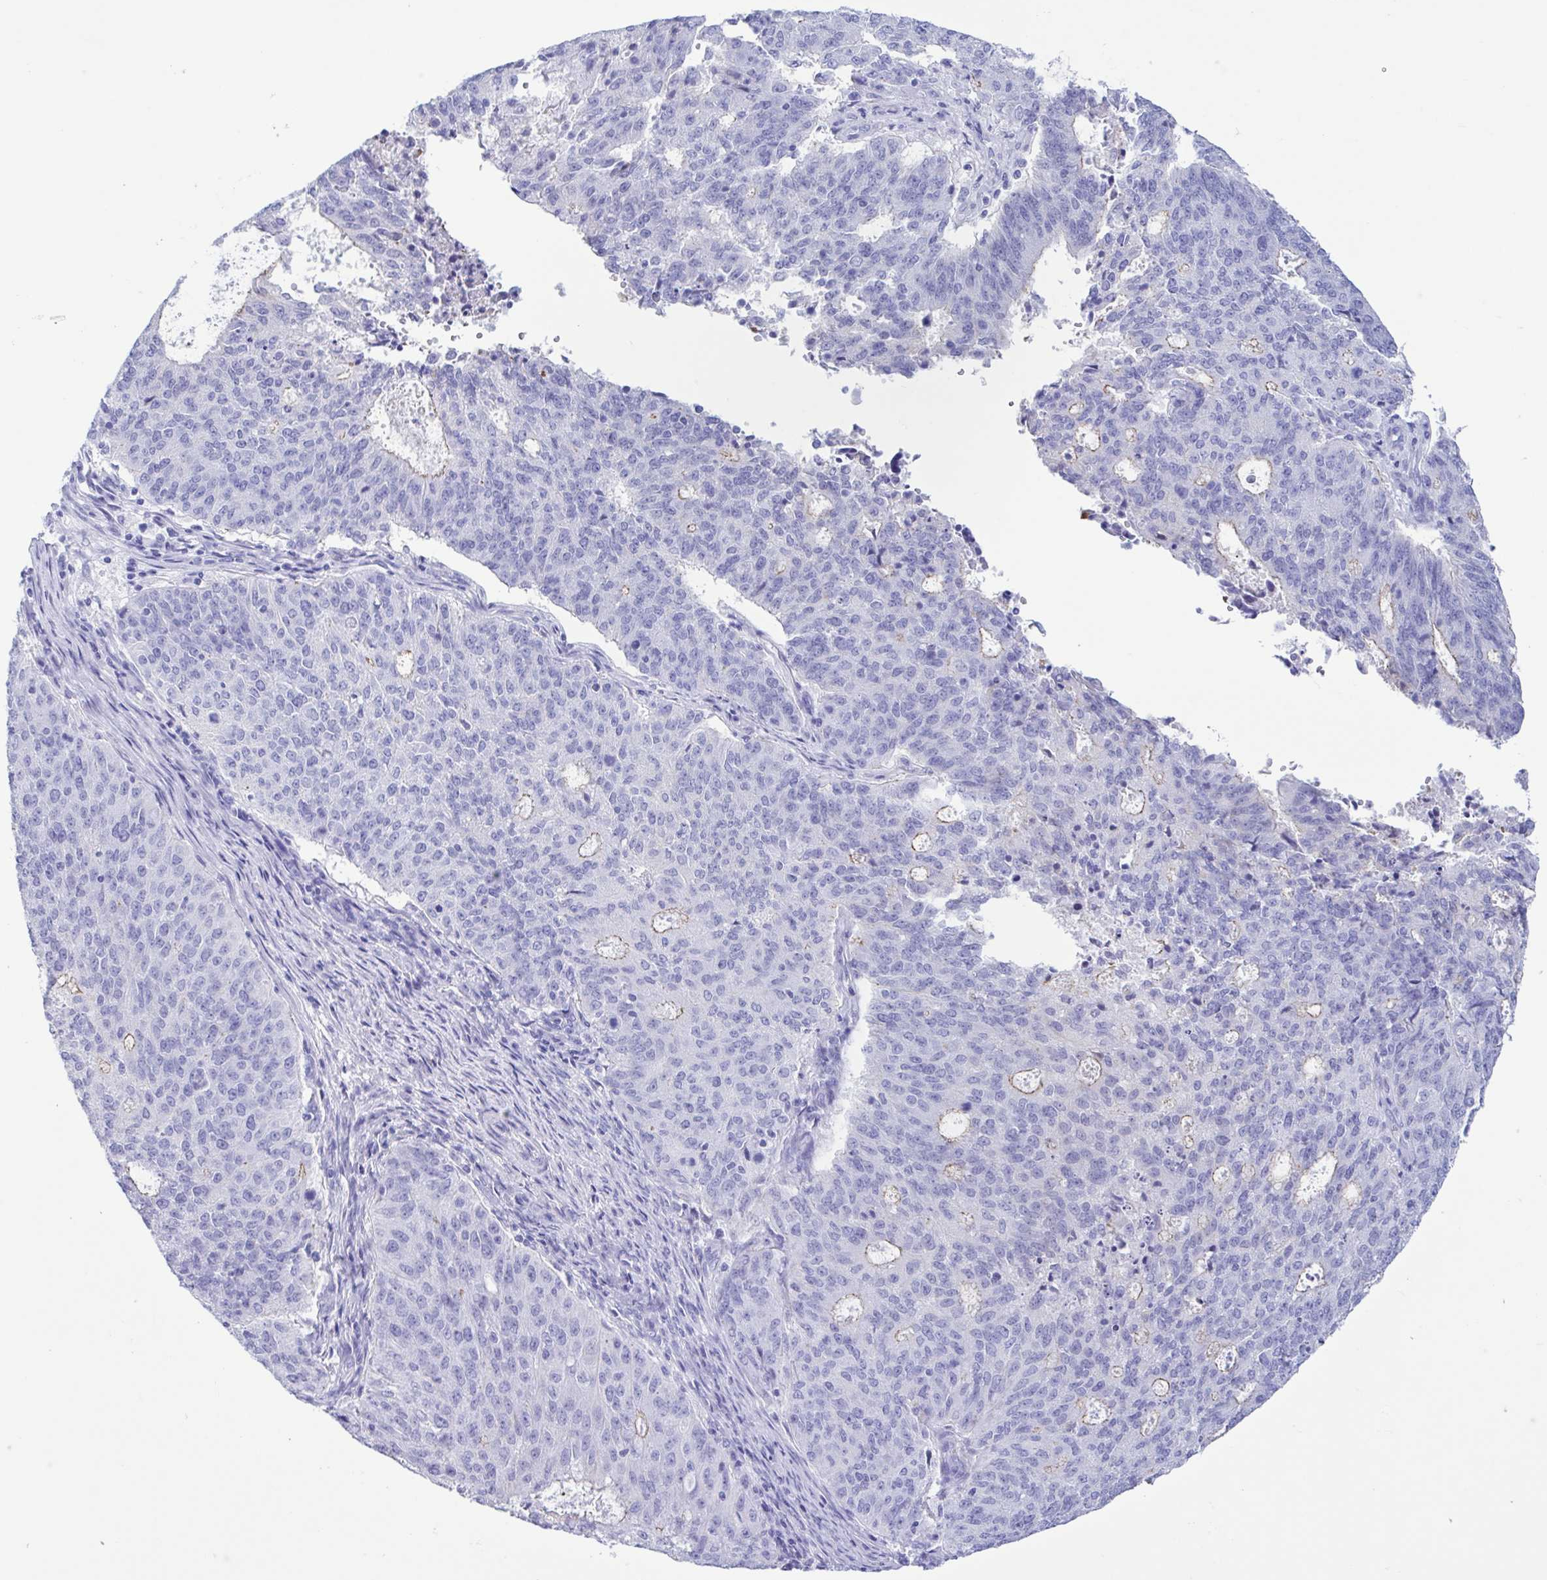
{"staining": {"intensity": "negative", "quantity": "none", "location": "none"}, "tissue": "endometrial cancer", "cell_type": "Tumor cells", "image_type": "cancer", "snomed": [{"axis": "morphology", "description": "Adenocarcinoma, NOS"}, {"axis": "topography", "description": "Endometrium"}], "caption": "Immunohistochemistry (IHC) micrograph of endometrial cancer stained for a protein (brown), which demonstrates no positivity in tumor cells.", "gene": "TSPY2", "patient": {"sex": "female", "age": 82}}